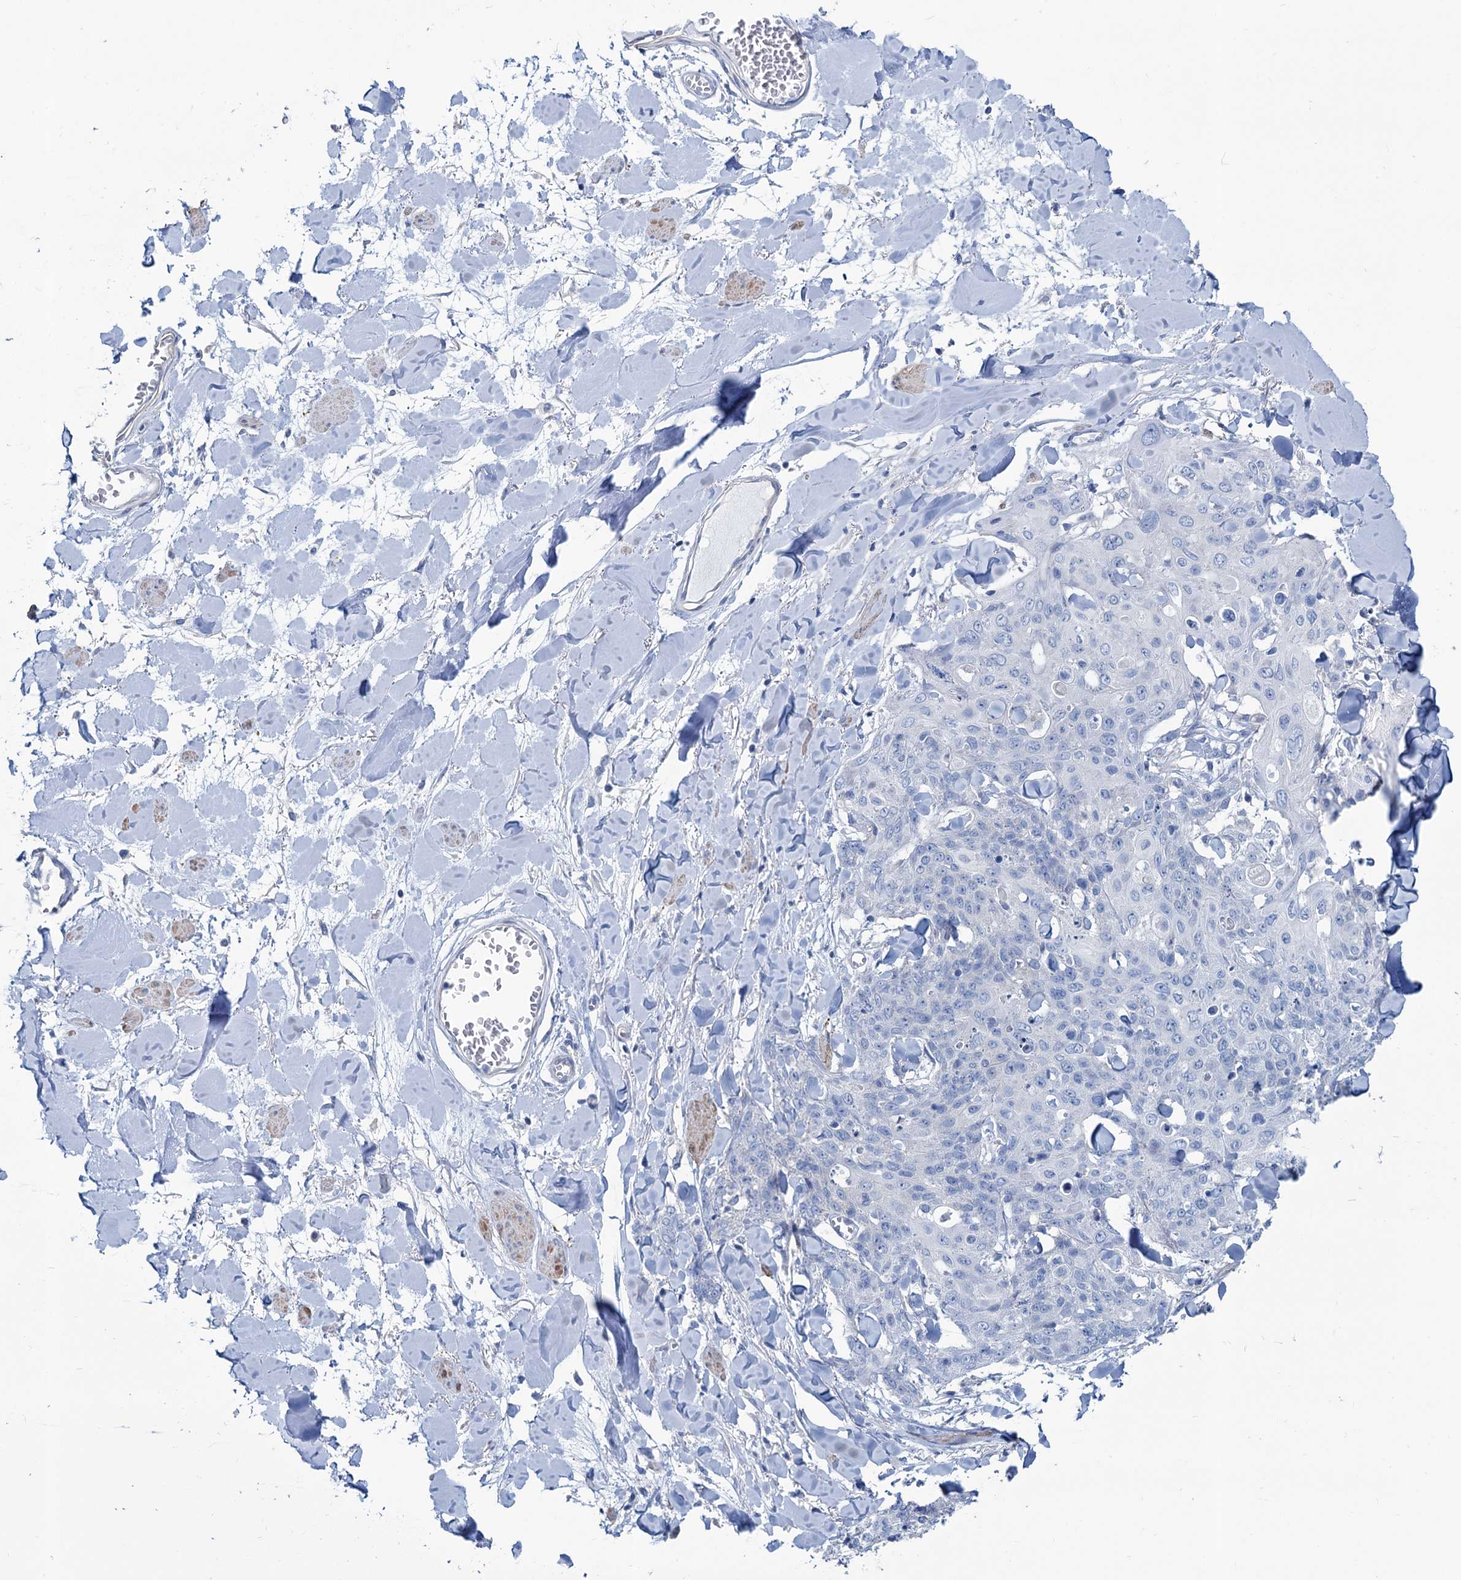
{"staining": {"intensity": "negative", "quantity": "none", "location": "none"}, "tissue": "skin cancer", "cell_type": "Tumor cells", "image_type": "cancer", "snomed": [{"axis": "morphology", "description": "Squamous cell carcinoma, NOS"}, {"axis": "topography", "description": "Skin"}, {"axis": "topography", "description": "Vulva"}], "caption": "This is an immunohistochemistry (IHC) micrograph of skin squamous cell carcinoma. There is no positivity in tumor cells.", "gene": "SLC1A3", "patient": {"sex": "female", "age": 85}}